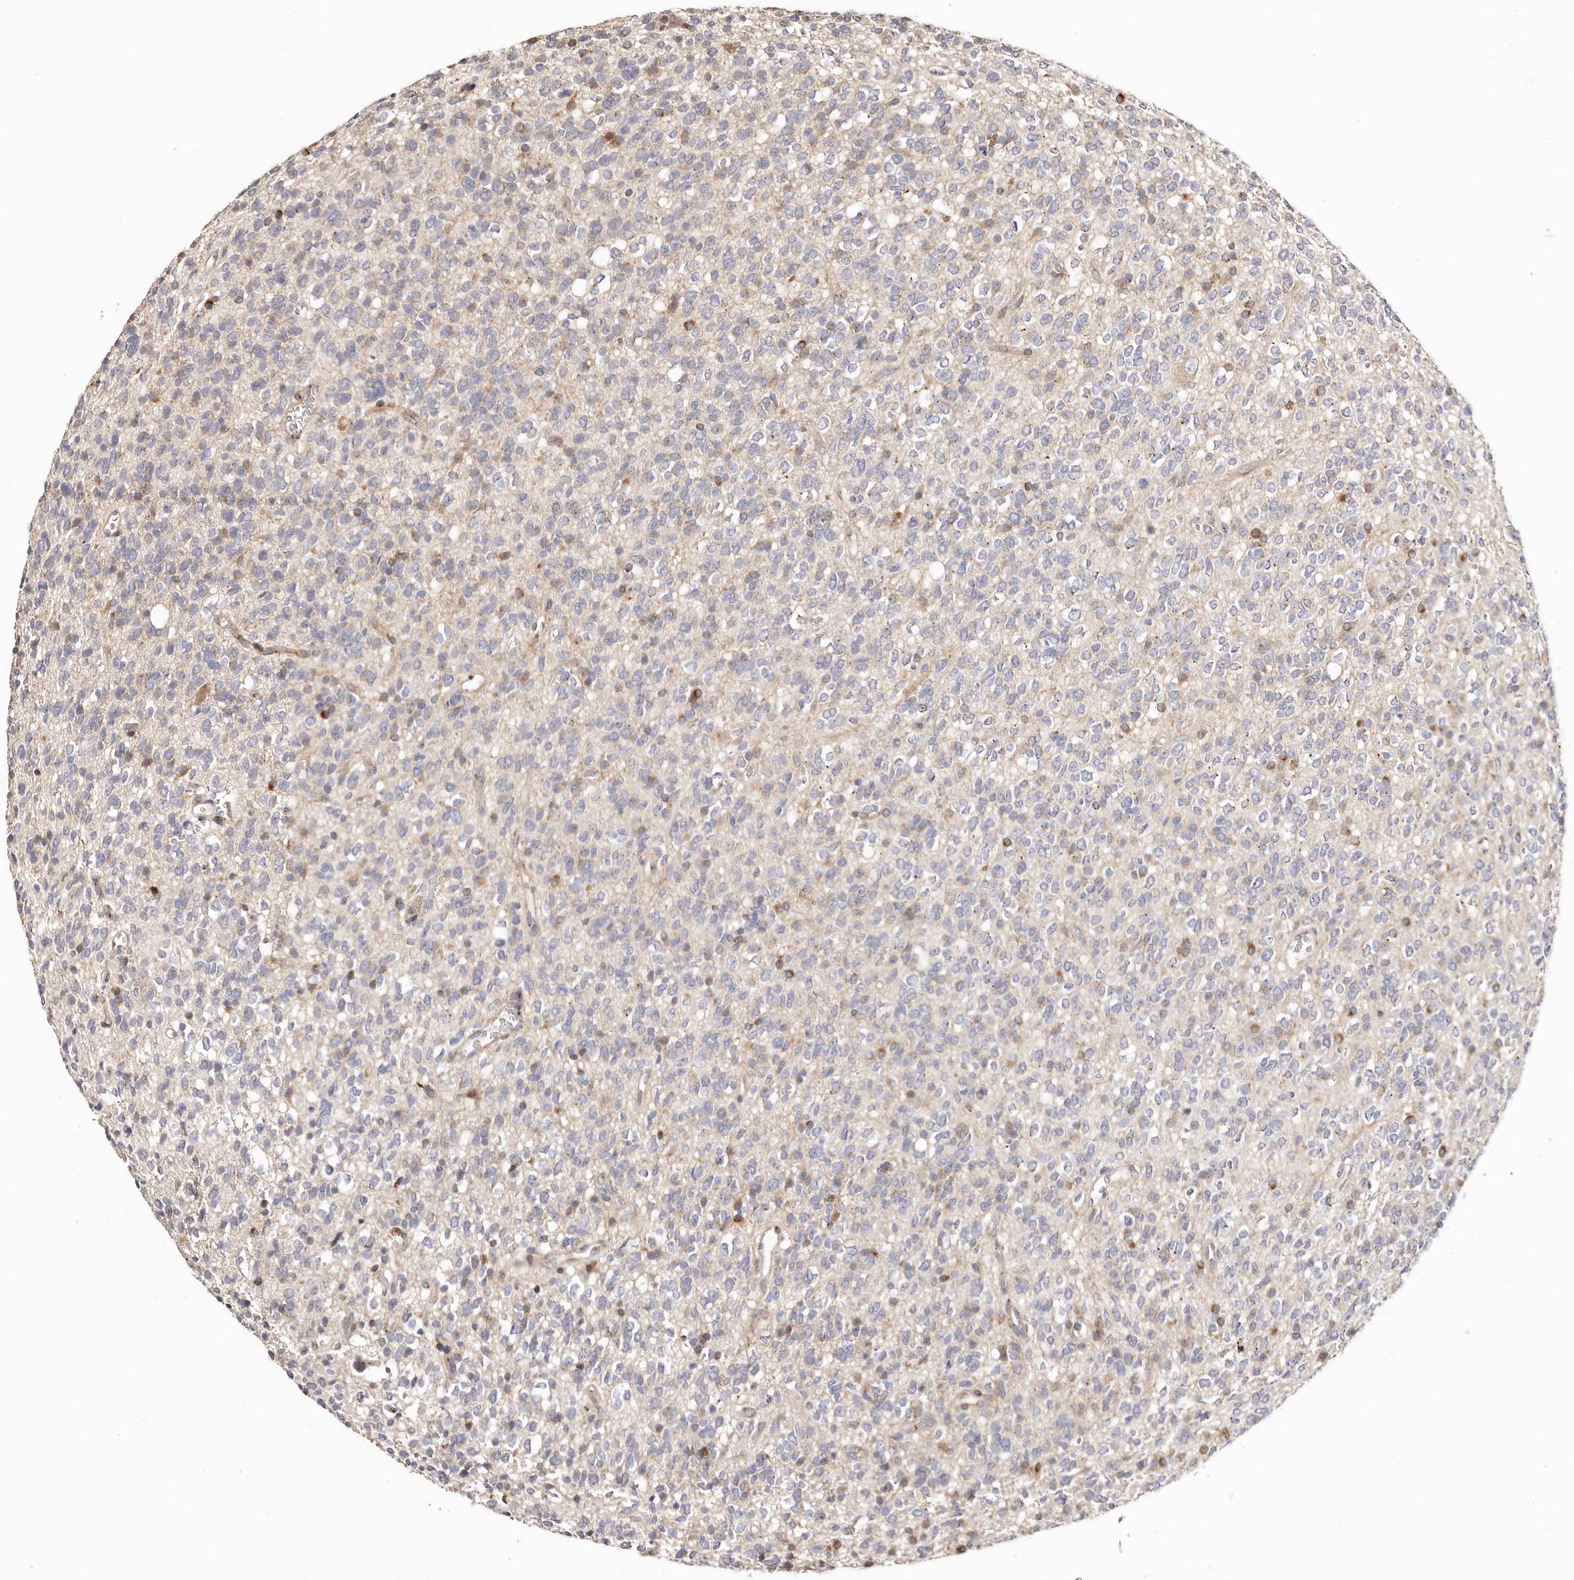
{"staining": {"intensity": "weak", "quantity": "<25%", "location": "cytoplasmic/membranous"}, "tissue": "glioma", "cell_type": "Tumor cells", "image_type": "cancer", "snomed": [{"axis": "morphology", "description": "Glioma, malignant, High grade"}, {"axis": "topography", "description": "Brain"}], "caption": "This is an immunohistochemistry (IHC) photomicrograph of glioma. There is no positivity in tumor cells.", "gene": "MAPK6", "patient": {"sex": "male", "age": 34}}